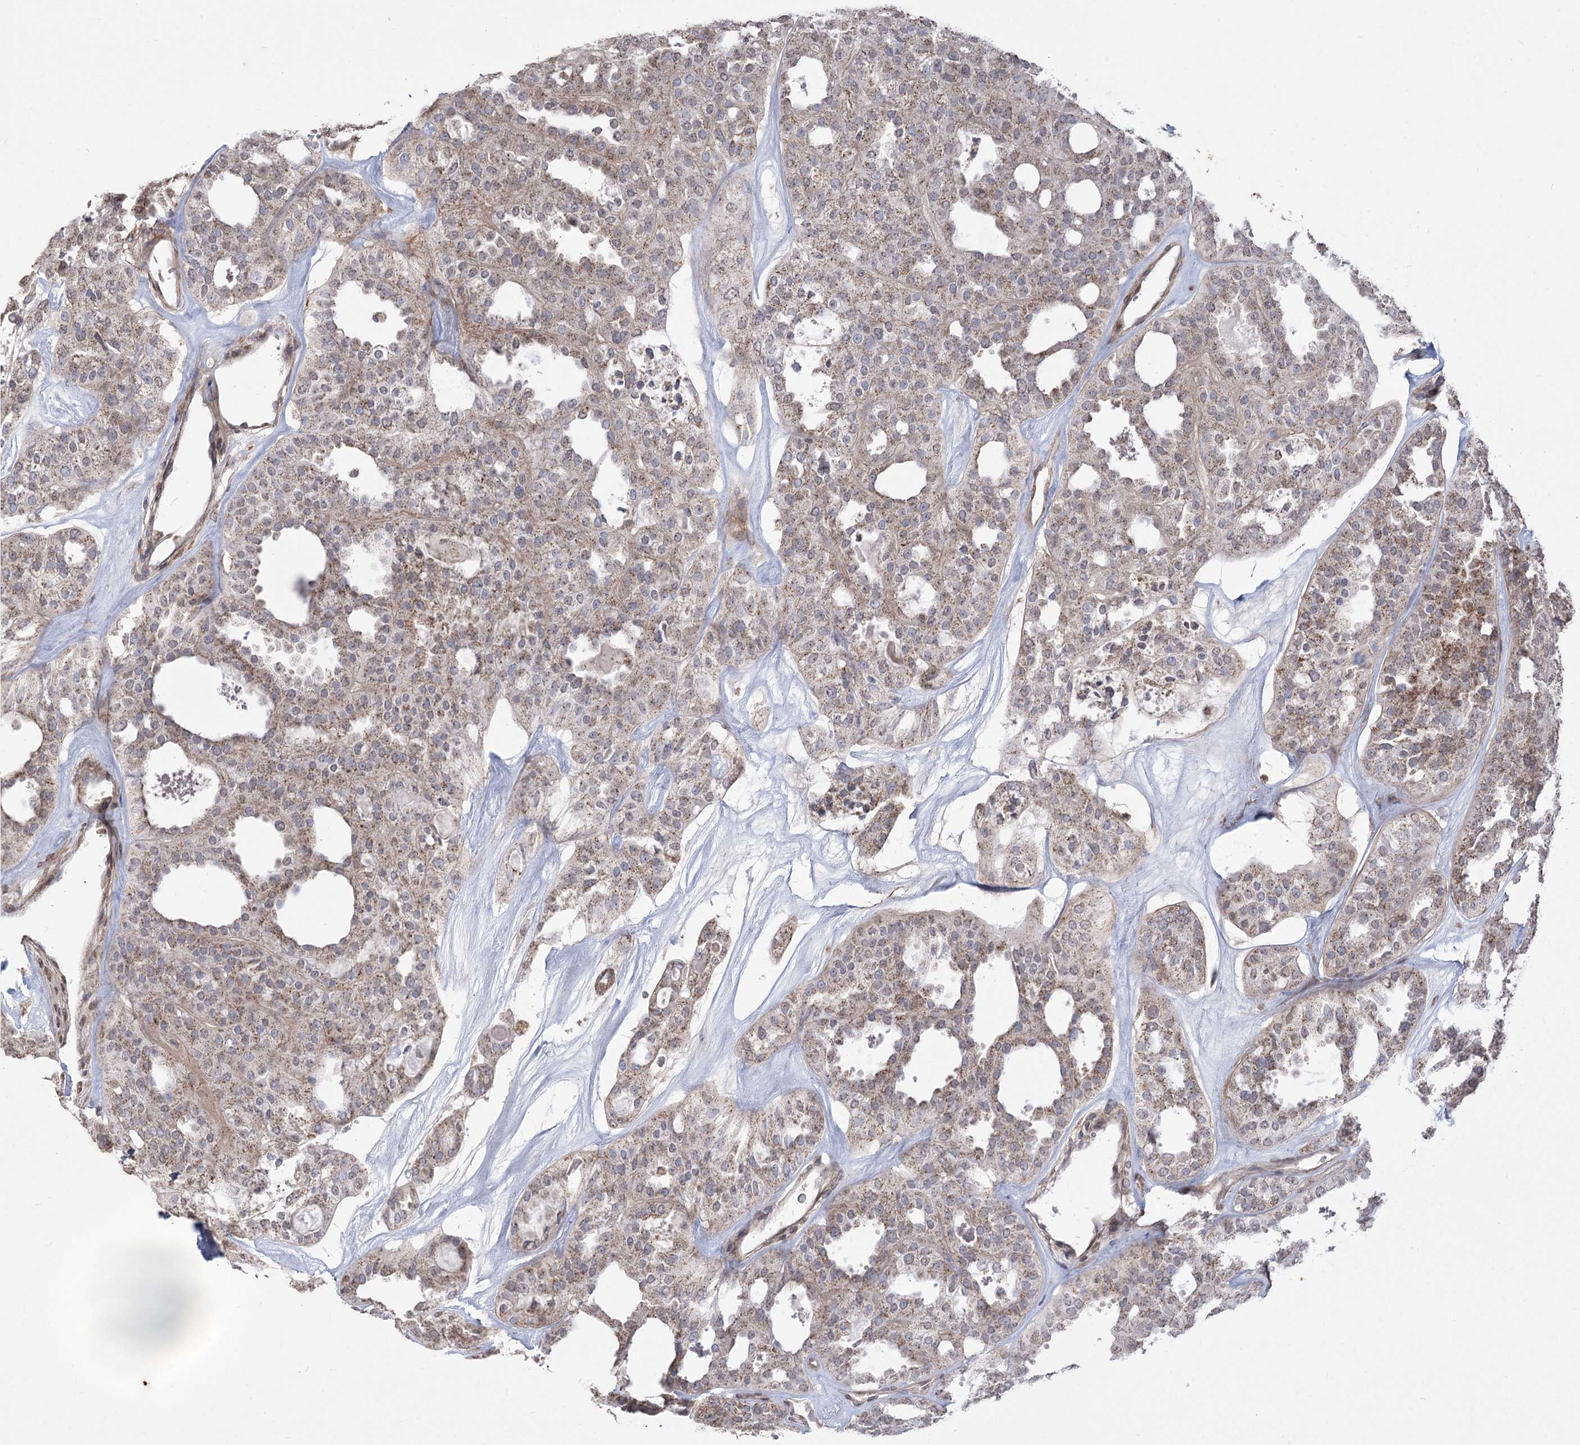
{"staining": {"intensity": "moderate", "quantity": ">75%", "location": "cytoplasmic/membranous"}, "tissue": "thyroid cancer", "cell_type": "Tumor cells", "image_type": "cancer", "snomed": [{"axis": "morphology", "description": "Follicular adenoma carcinoma, NOS"}, {"axis": "topography", "description": "Thyroid gland"}], "caption": "About >75% of tumor cells in thyroid cancer (follicular adenoma carcinoma) show moderate cytoplasmic/membranous protein positivity as visualized by brown immunohistochemical staining.", "gene": "ZSCAN23", "patient": {"sex": "male", "age": 75}}